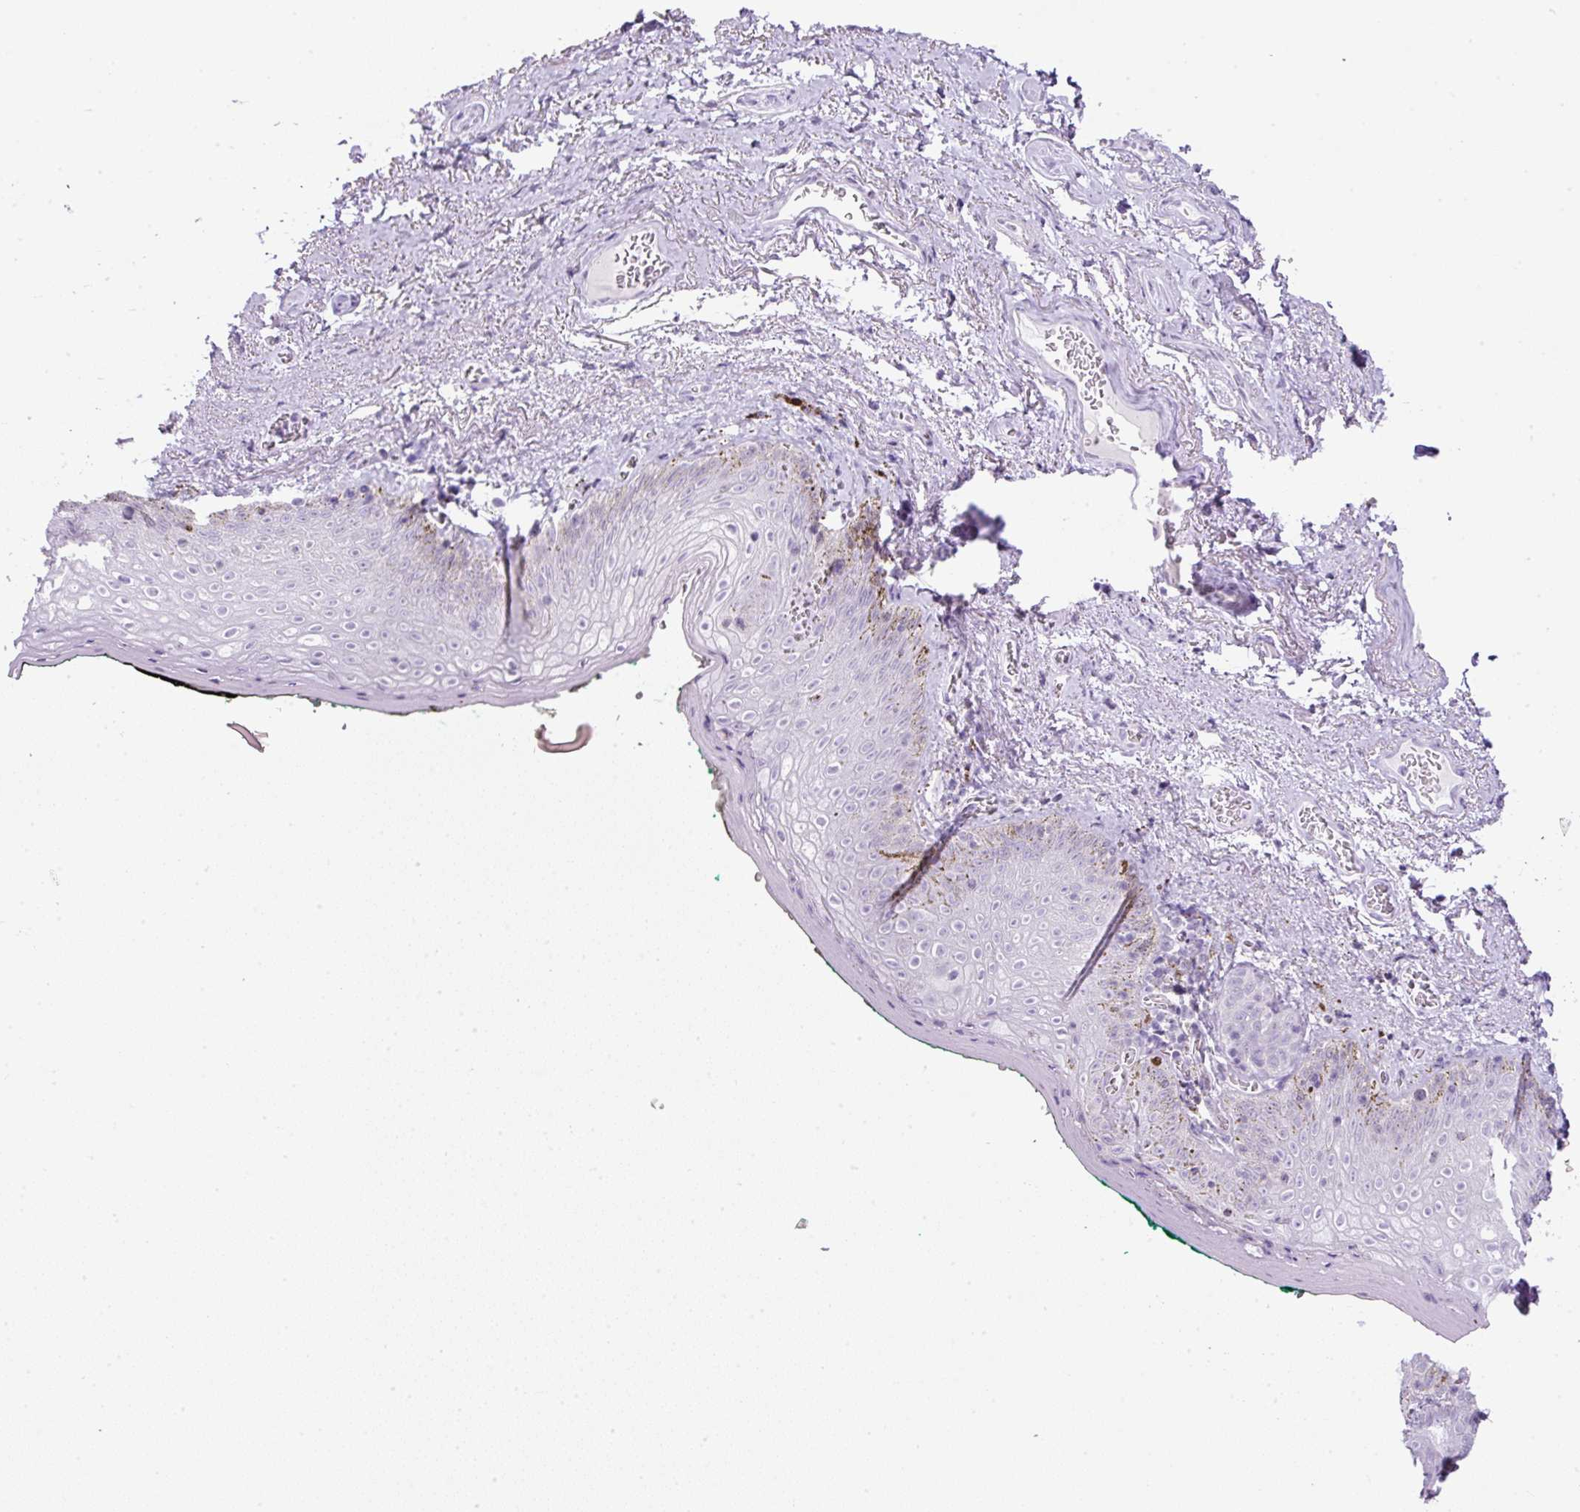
{"staining": {"intensity": "negative", "quantity": "none", "location": "none"}, "tissue": "vagina", "cell_type": "Squamous epithelial cells", "image_type": "normal", "snomed": [{"axis": "morphology", "description": "Normal tissue, NOS"}, {"axis": "topography", "description": "Vulva"}, {"axis": "topography", "description": "Vagina"}, {"axis": "topography", "description": "Peripheral nerve tissue"}], "caption": "This is an immunohistochemistry image of unremarkable vagina. There is no positivity in squamous epithelial cells.", "gene": "RHBDD2", "patient": {"sex": "female", "age": 66}}